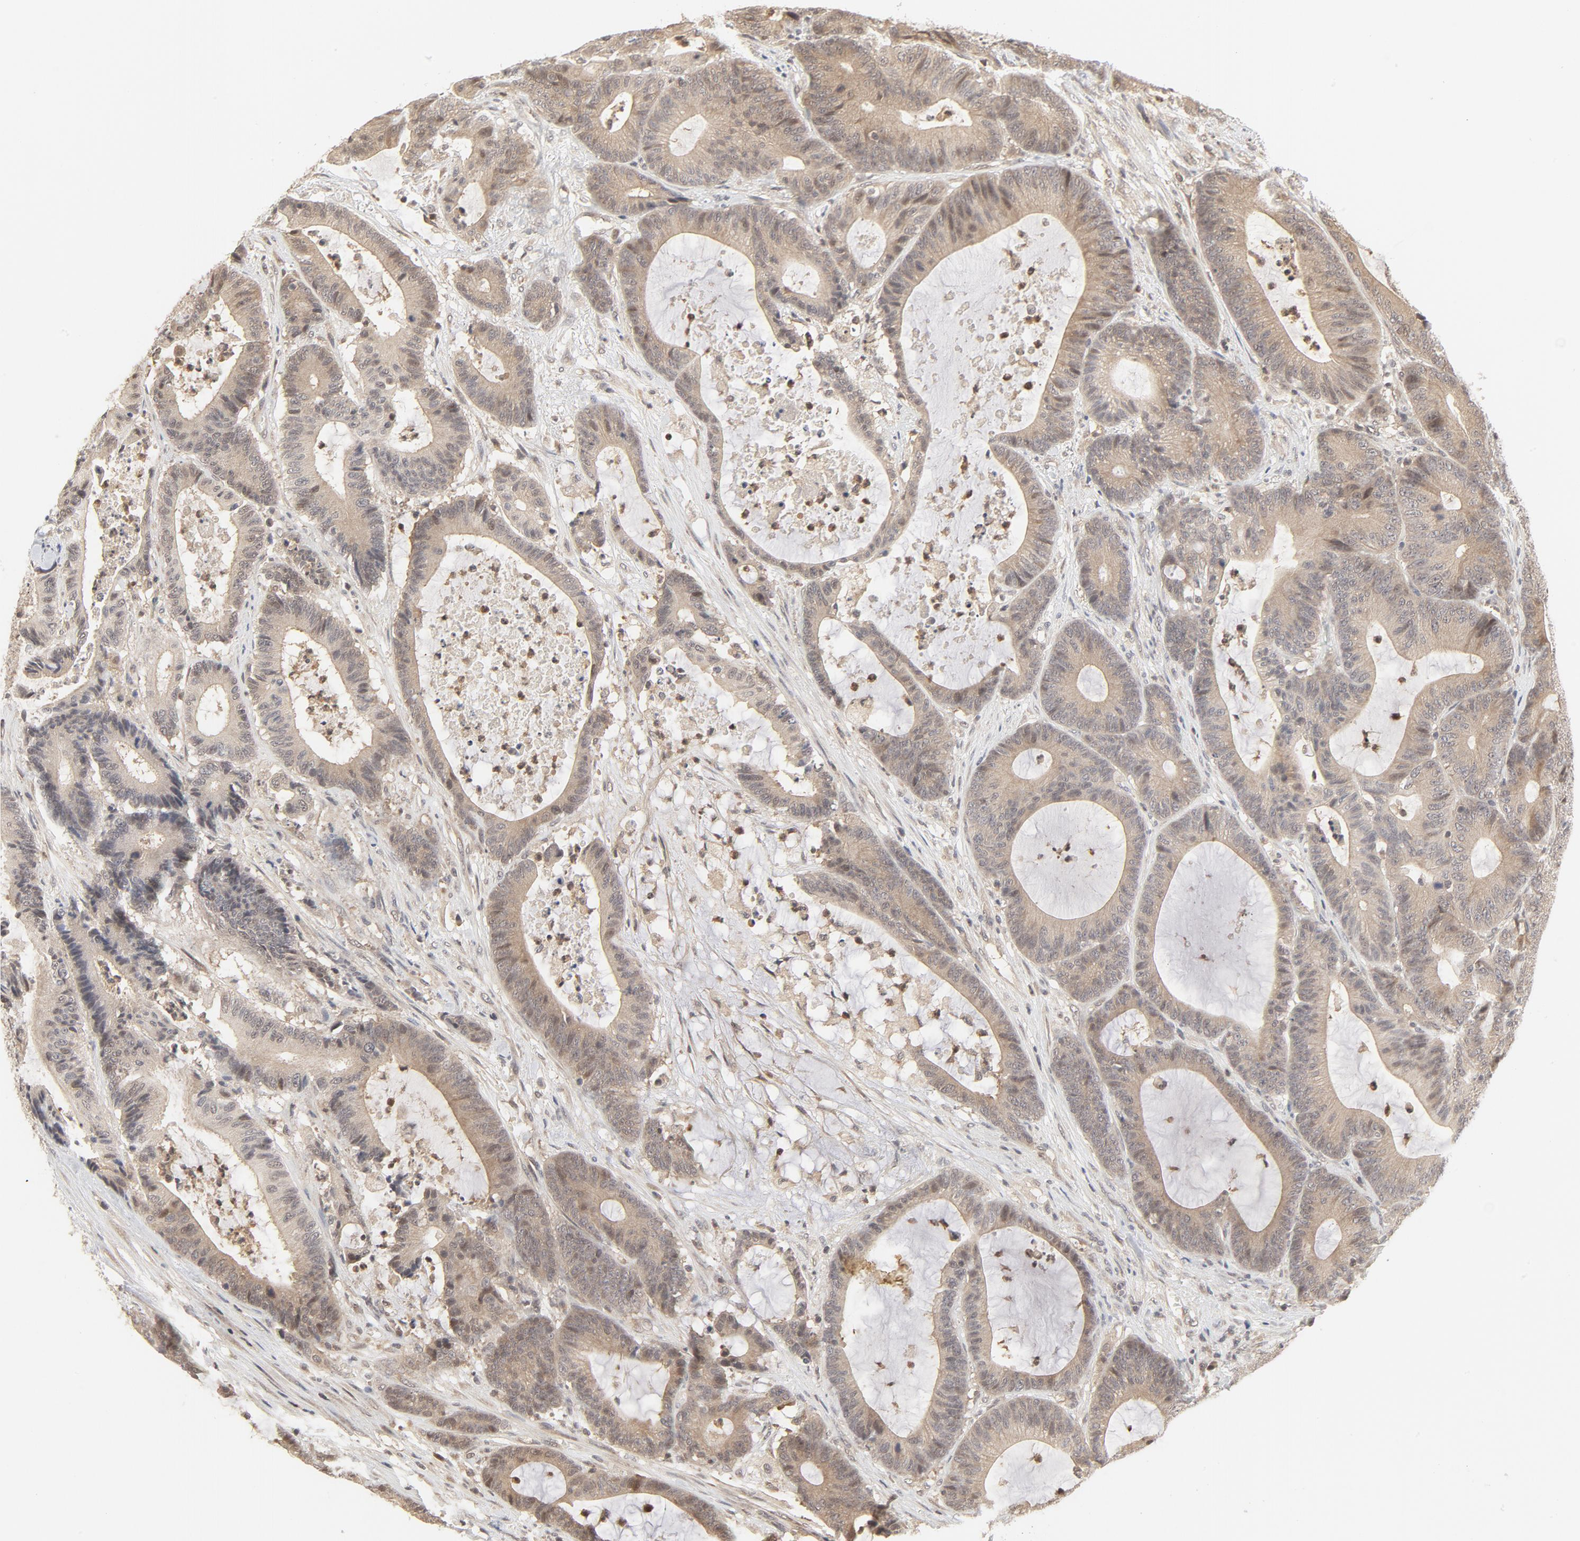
{"staining": {"intensity": "weak", "quantity": ">75%", "location": "cytoplasmic/membranous,nuclear"}, "tissue": "colorectal cancer", "cell_type": "Tumor cells", "image_type": "cancer", "snomed": [{"axis": "morphology", "description": "Adenocarcinoma, NOS"}, {"axis": "topography", "description": "Colon"}], "caption": "DAB immunohistochemical staining of colorectal adenocarcinoma exhibits weak cytoplasmic/membranous and nuclear protein expression in approximately >75% of tumor cells.", "gene": "NEDD8", "patient": {"sex": "female", "age": 84}}